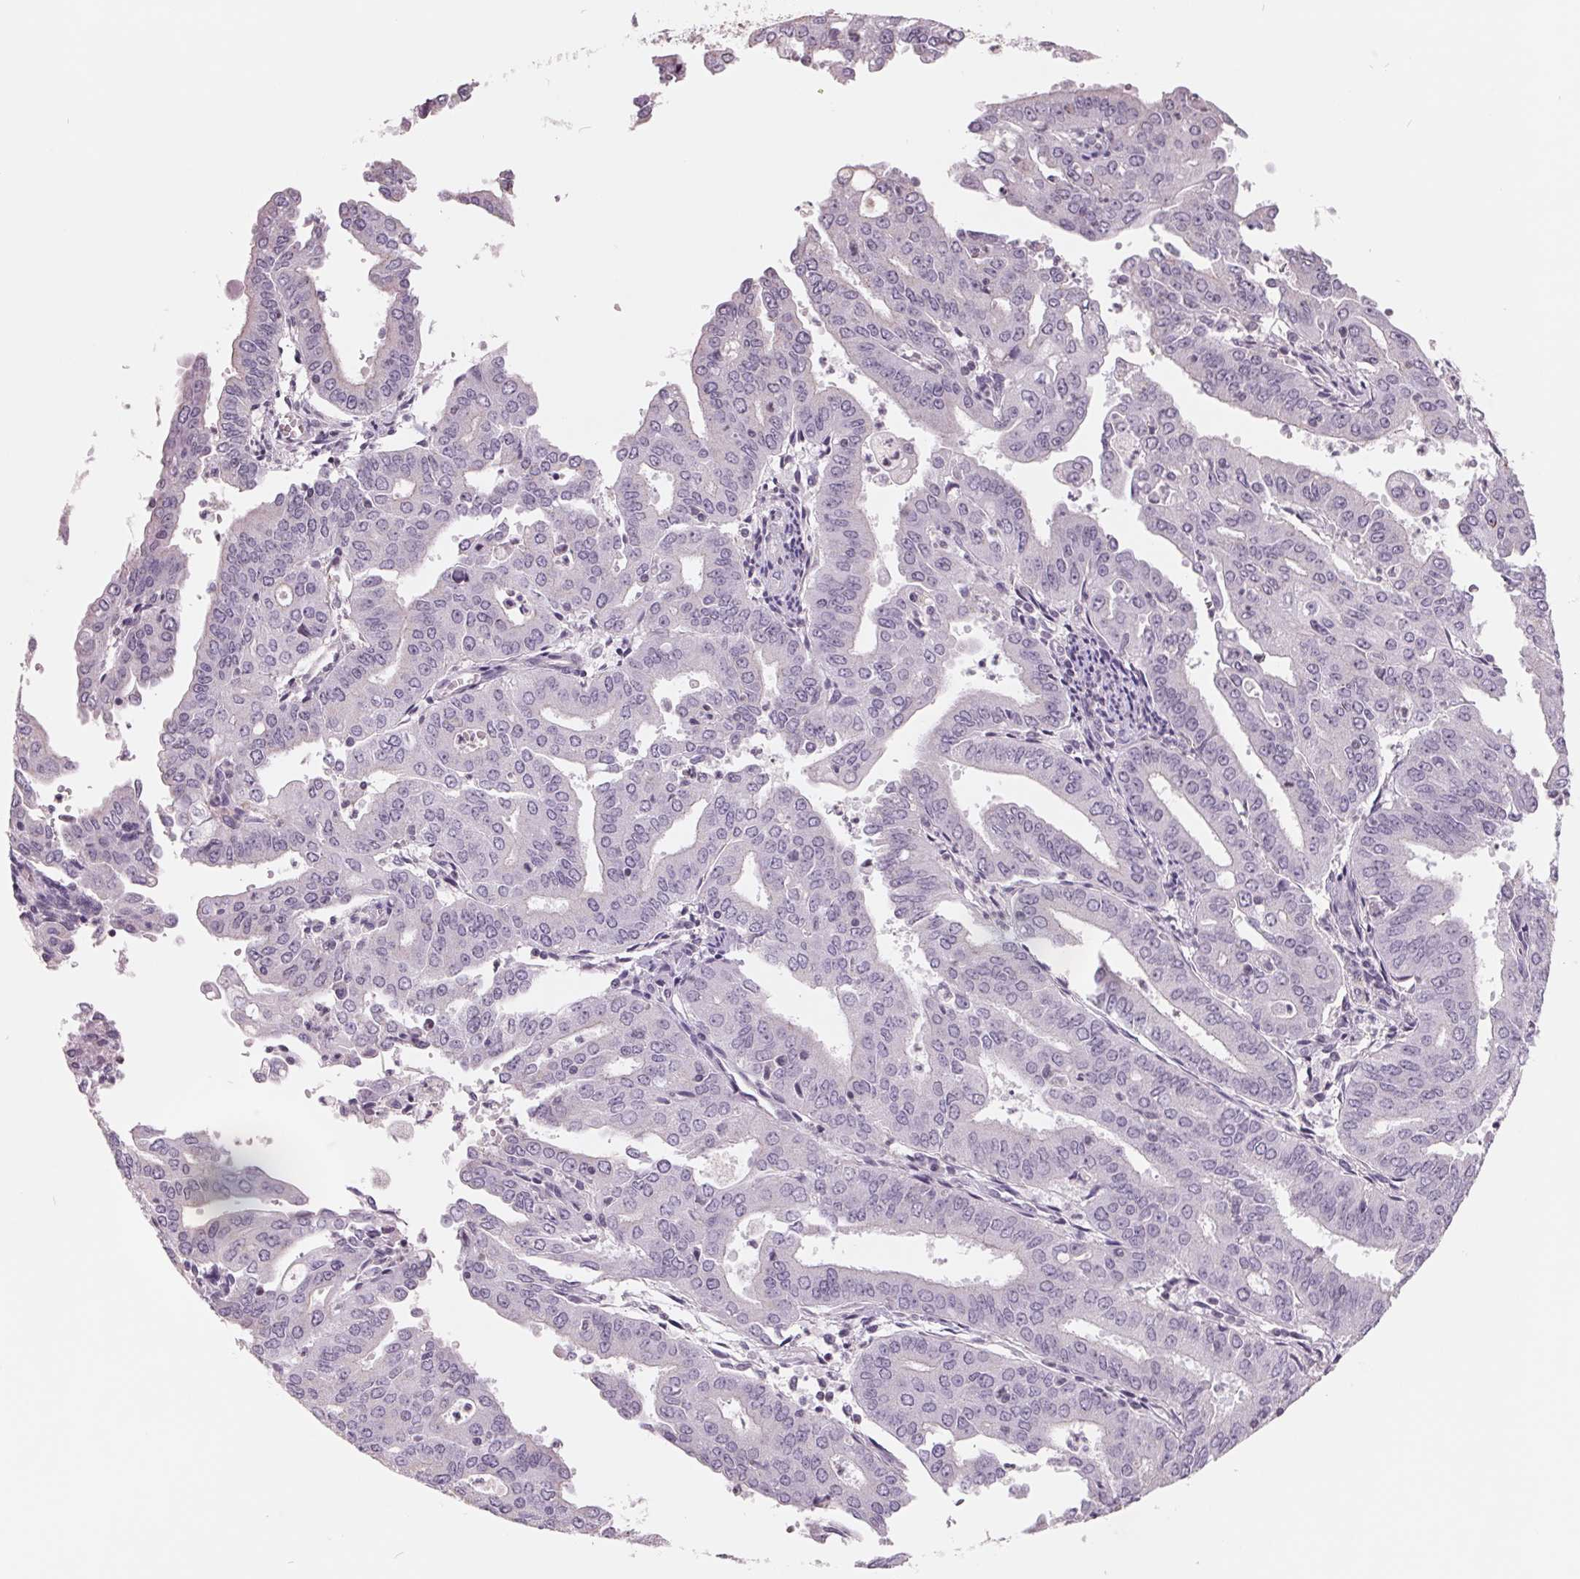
{"staining": {"intensity": "negative", "quantity": "none", "location": "none"}, "tissue": "cervical cancer", "cell_type": "Tumor cells", "image_type": "cancer", "snomed": [{"axis": "morphology", "description": "Adenocarcinoma, NOS"}, {"axis": "topography", "description": "Cervix"}], "caption": "The immunohistochemistry micrograph has no significant expression in tumor cells of cervical cancer tissue.", "gene": "FTCD", "patient": {"sex": "female", "age": 56}}